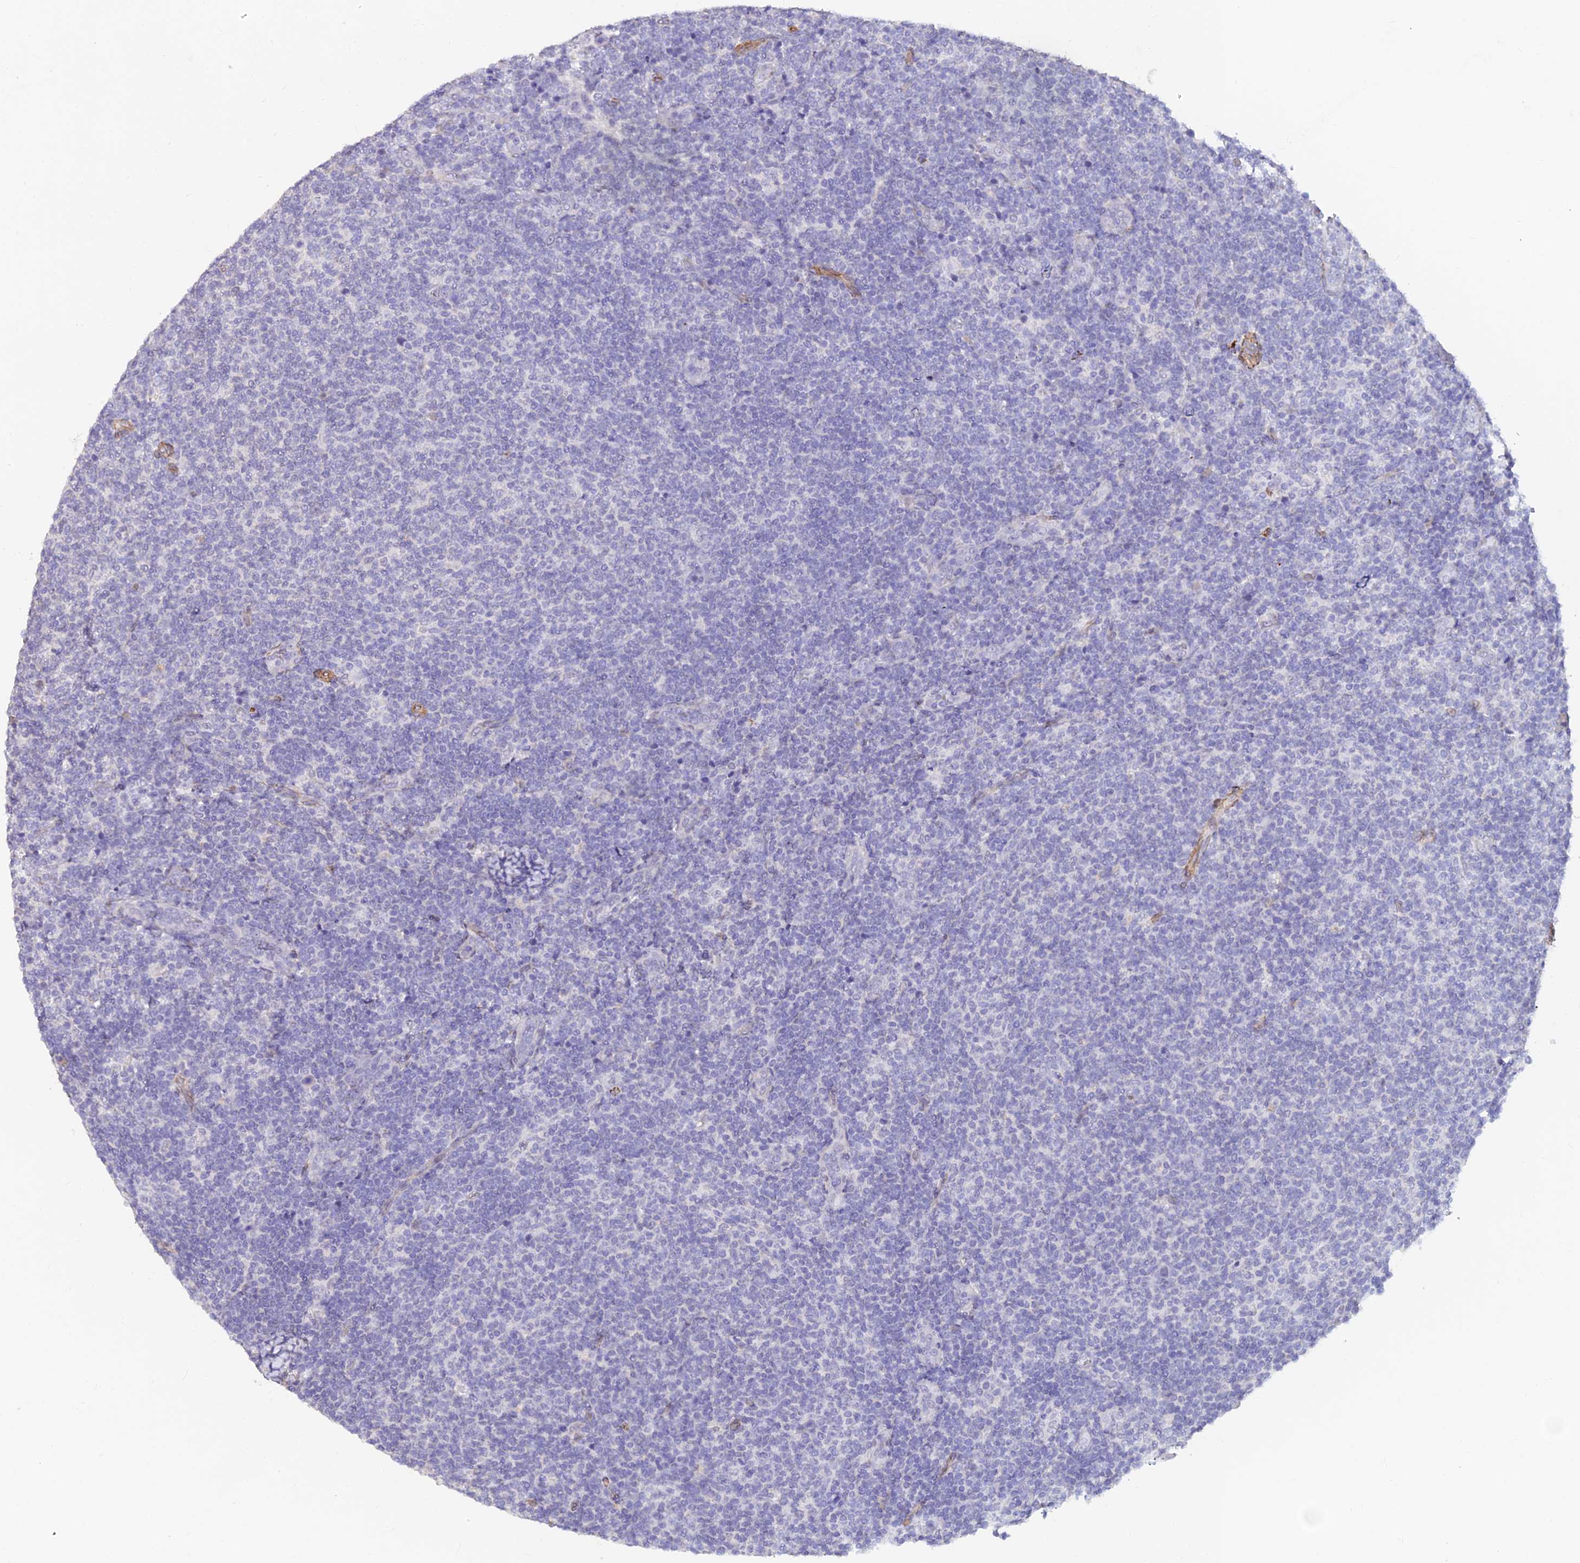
{"staining": {"intensity": "negative", "quantity": "none", "location": "none"}, "tissue": "lymphoma", "cell_type": "Tumor cells", "image_type": "cancer", "snomed": [{"axis": "morphology", "description": "Malignant lymphoma, non-Hodgkin's type, Low grade"}, {"axis": "topography", "description": "Lymph node"}], "caption": "Low-grade malignant lymphoma, non-Hodgkin's type stained for a protein using immunohistochemistry exhibits no positivity tumor cells.", "gene": "ALDH1L2", "patient": {"sex": "male", "age": 66}}